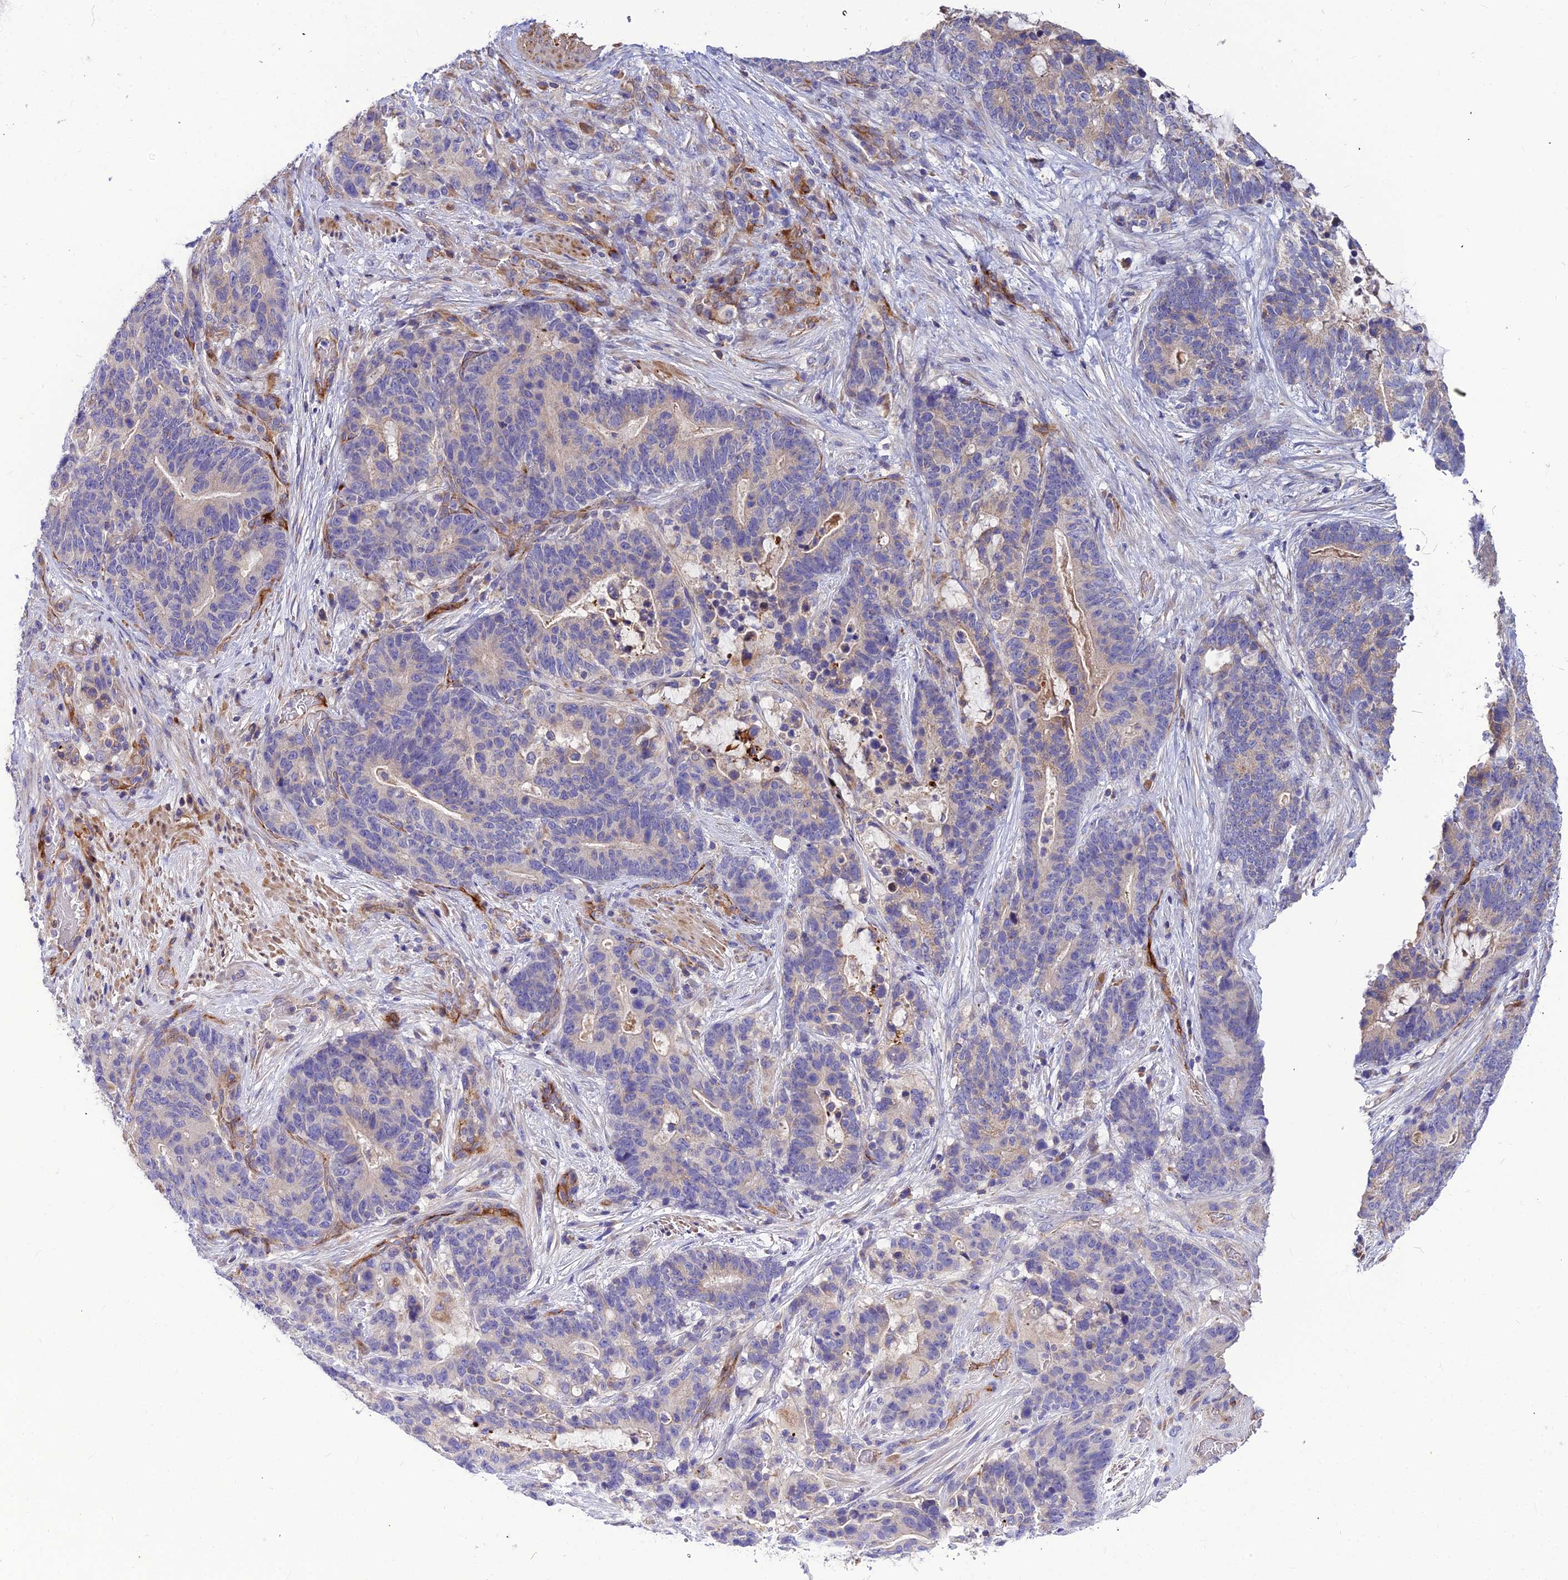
{"staining": {"intensity": "negative", "quantity": "none", "location": "none"}, "tissue": "stomach cancer", "cell_type": "Tumor cells", "image_type": "cancer", "snomed": [{"axis": "morphology", "description": "Normal tissue, NOS"}, {"axis": "morphology", "description": "Adenocarcinoma, NOS"}, {"axis": "topography", "description": "Stomach"}], "caption": "Immunohistochemical staining of stomach cancer demonstrates no significant expression in tumor cells.", "gene": "ASPHD1", "patient": {"sex": "female", "age": 64}}